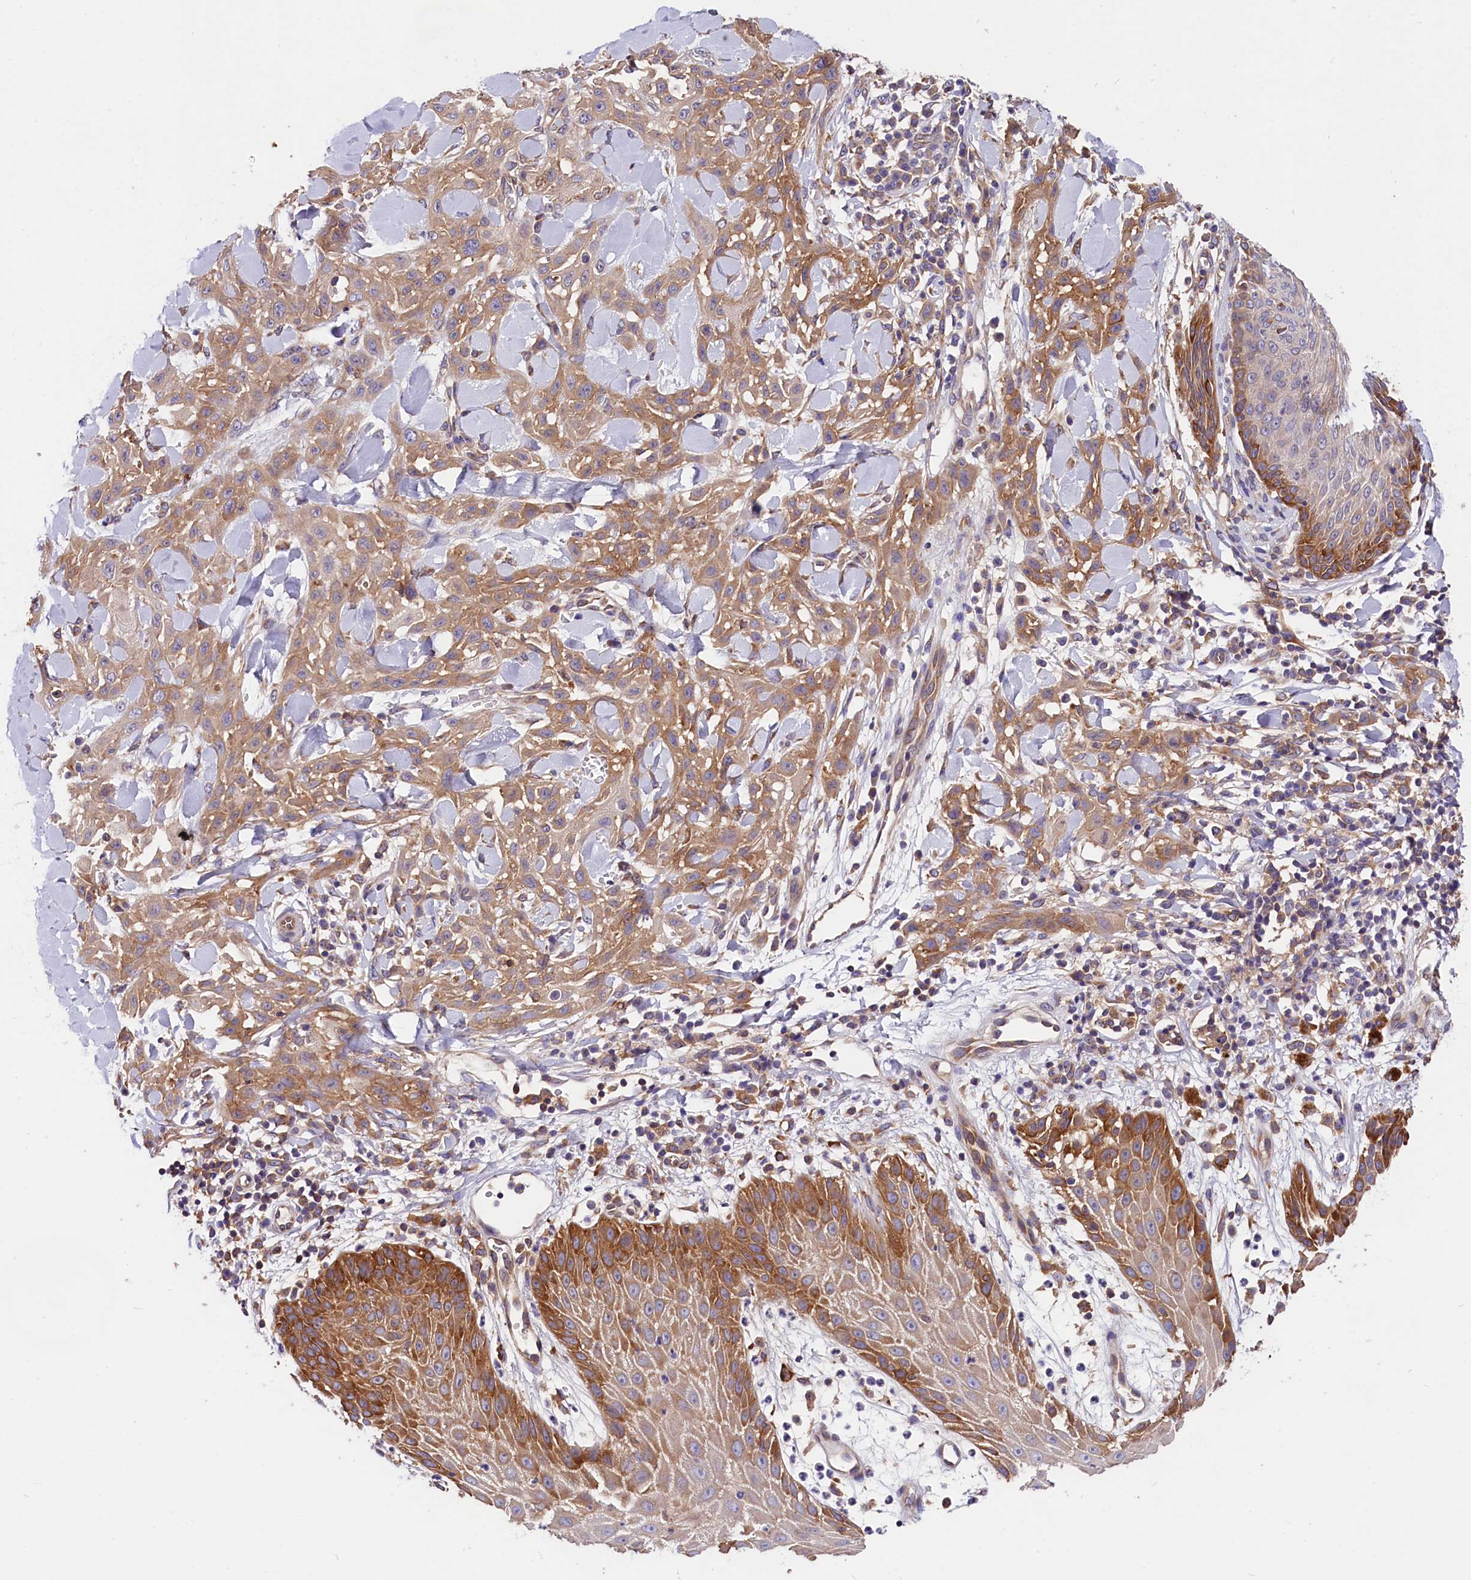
{"staining": {"intensity": "moderate", "quantity": ">75%", "location": "cytoplasmic/membranous"}, "tissue": "skin cancer", "cell_type": "Tumor cells", "image_type": "cancer", "snomed": [{"axis": "morphology", "description": "Squamous cell carcinoma, NOS"}, {"axis": "topography", "description": "Skin"}], "caption": "Immunohistochemistry (DAB (3,3'-diaminobenzidine)) staining of squamous cell carcinoma (skin) reveals moderate cytoplasmic/membranous protein expression in approximately >75% of tumor cells. The staining was performed using DAB (3,3'-diaminobenzidine), with brown indicating positive protein expression. Nuclei are stained blue with hematoxylin.", "gene": "OAS3", "patient": {"sex": "male", "age": 24}}